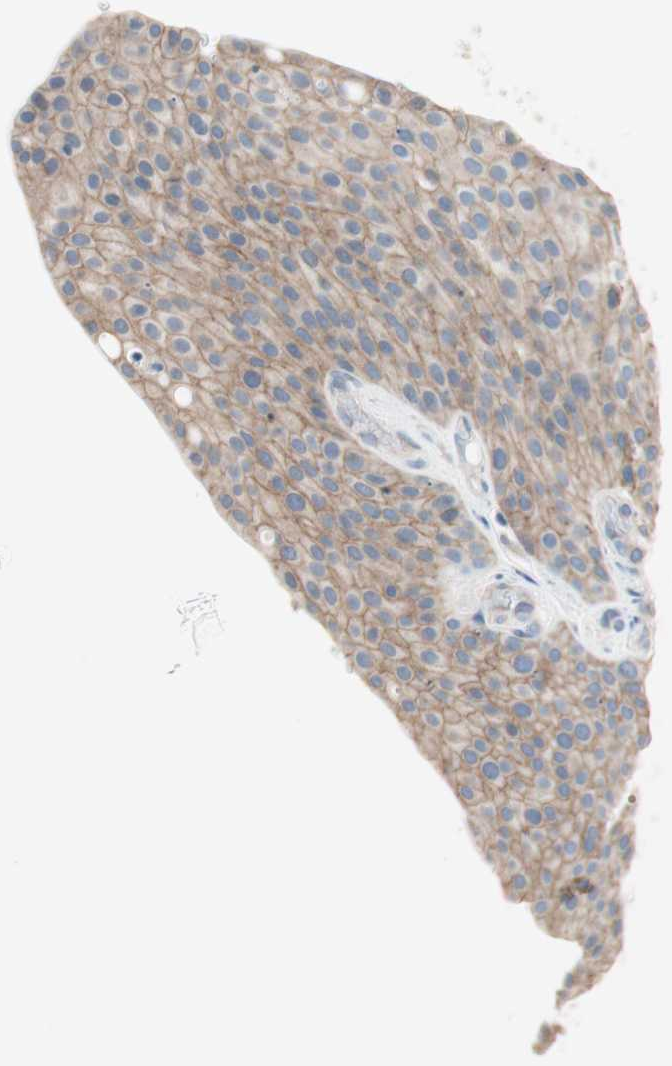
{"staining": {"intensity": "moderate", "quantity": "25%-75%", "location": "cytoplasmic/membranous"}, "tissue": "urothelial cancer", "cell_type": "Tumor cells", "image_type": "cancer", "snomed": [{"axis": "morphology", "description": "Urothelial carcinoma, Low grade"}, {"axis": "topography", "description": "Smooth muscle"}, {"axis": "topography", "description": "Urinary bladder"}], "caption": "The photomicrograph shows a brown stain indicating the presence of a protein in the cytoplasmic/membranous of tumor cells in urothelial cancer. (Stains: DAB (3,3'-diaminobenzidine) in brown, nuclei in blue, Microscopy: brightfield microscopy at high magnification).", "gene": "GLUL", "patient": {"sex": "male", "age": 60}}